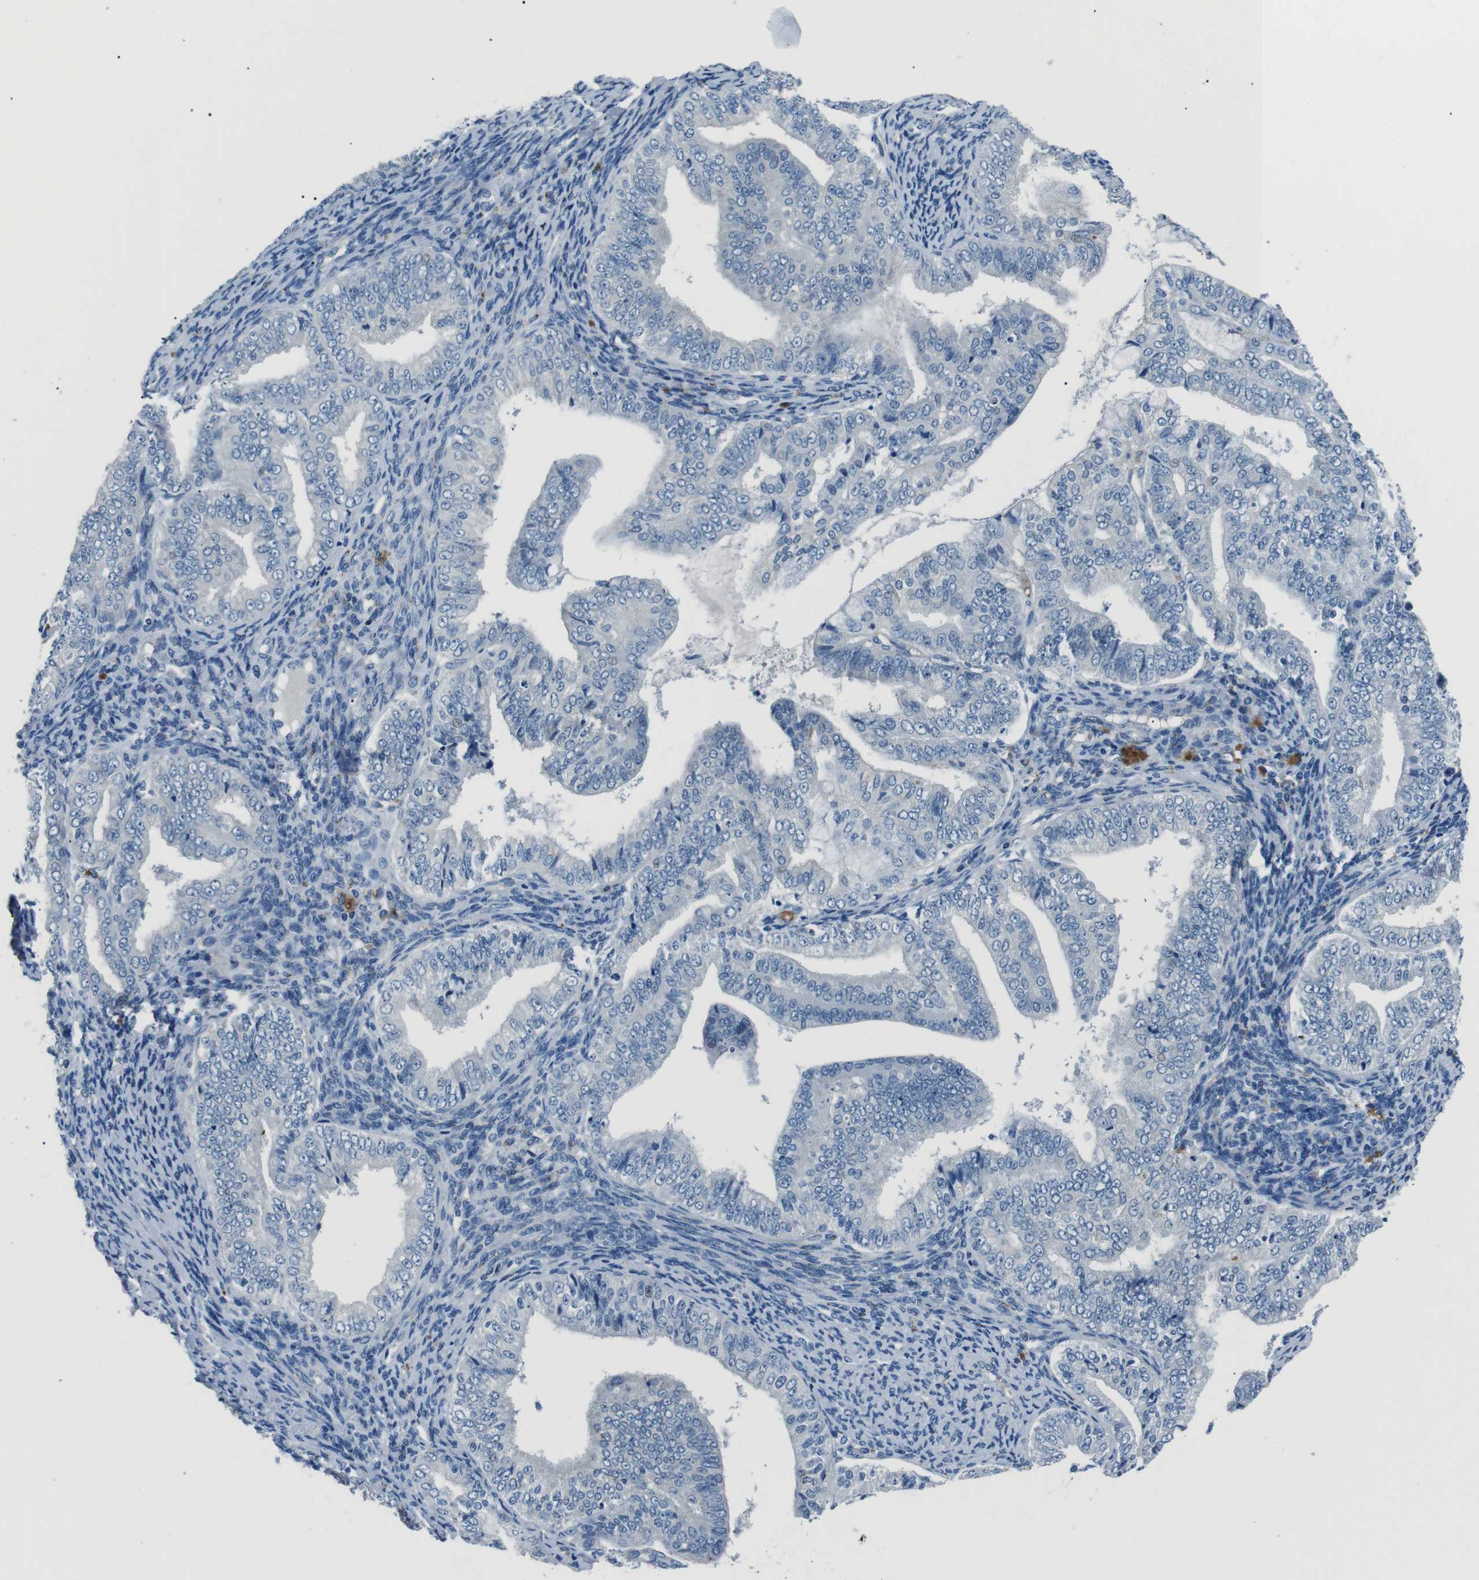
{"staining": {"intensity": "negative", "quantity": "none", "location": "none"}, "tissue": "endometrial cancer", "cell_type": "Tumor cells", "image_type": "cancer", "snomed": [{"axis": "morphology", "description": "Adenocarcinoma, NOS"}, {"axis": "topography", "description": "Endometrium"}], "caption": "There is no significant positivity in tumor cells of endometrial cancer (adenocarcinoma).", "gene": "ST6GAL1", "patient": {"sex": "female", "age": 63}}